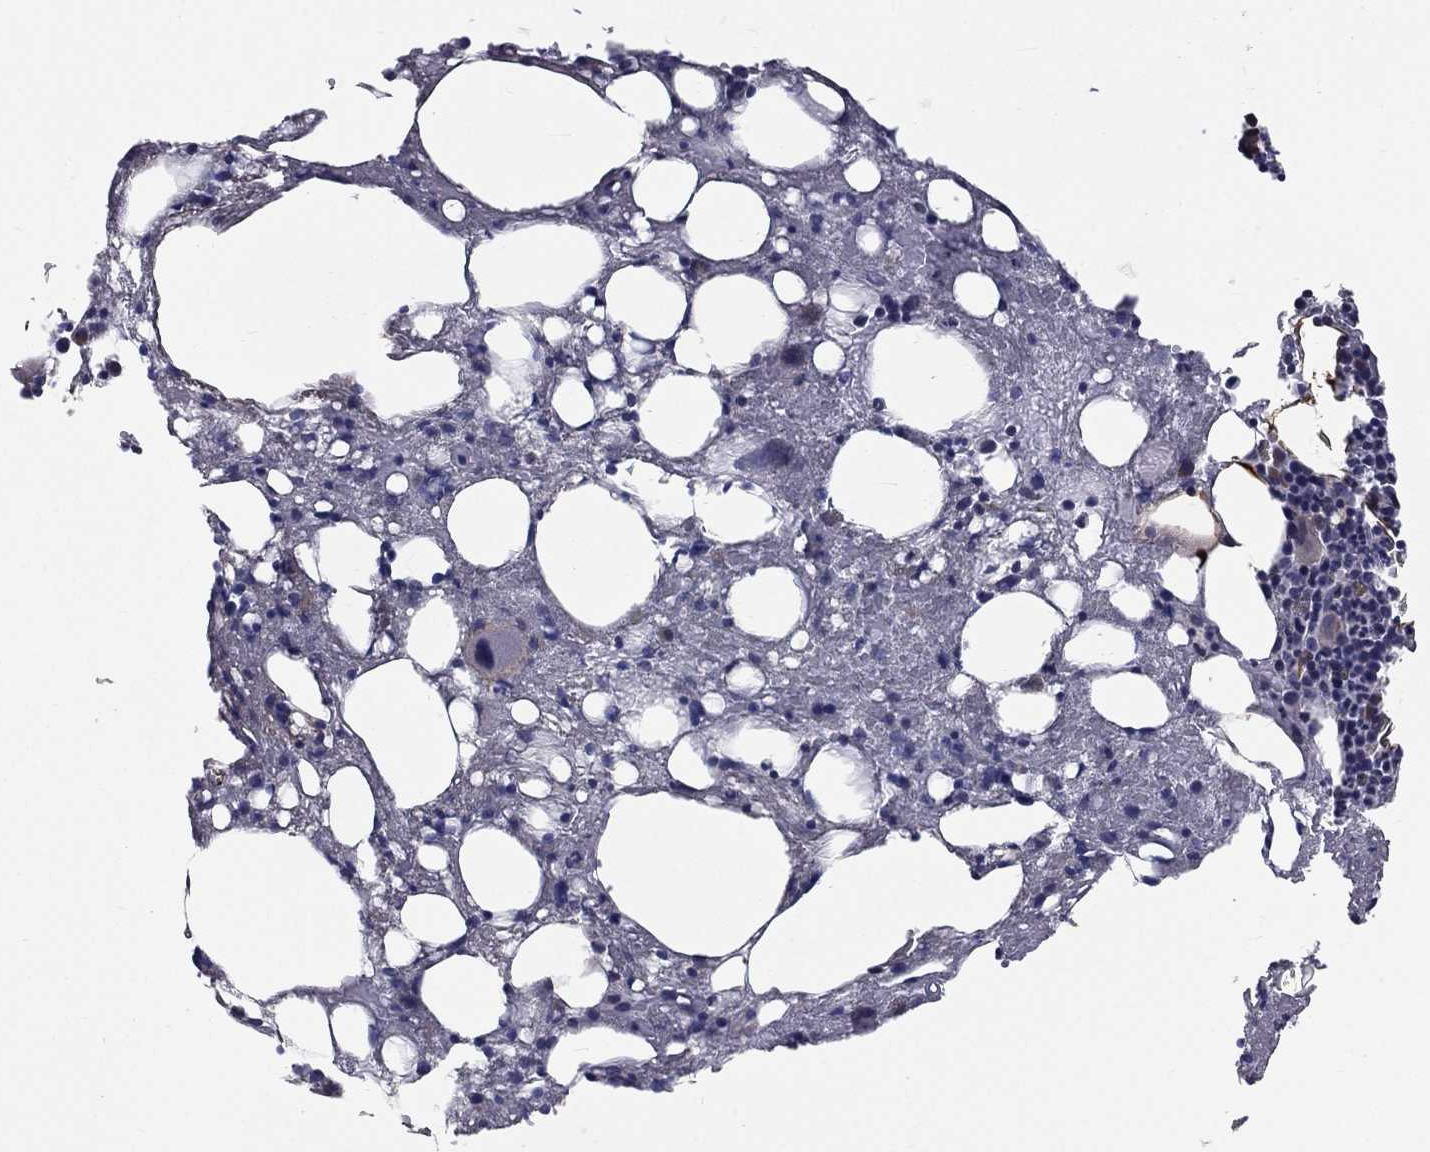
{"staining": {"intensity": "moderate", "quantity": "<25%", "location": "cytoplasmic/membranous"}, "tissue": "bone marrow", "cell_type": "Hematopoietic cells", "image_type": "normal", "snomed": [{"axis": "morphology", "description": "Normal tissue, NOS"}, {"axis": "topography", "description": "Bone marrow"}], "caption": "A low amount of moderate cytoplasmic/membranous positivity is identified in approximately <25% of hematopoietic cells in normal bone marrow. The staining was performed using DAB (3,3'-diaminobenzidine), with brown indicating positive protein expression. Nuclei are stained blue with hematoxylin.", "gene": "GPD1", "patient": {"sex": "female", "age": 54}}